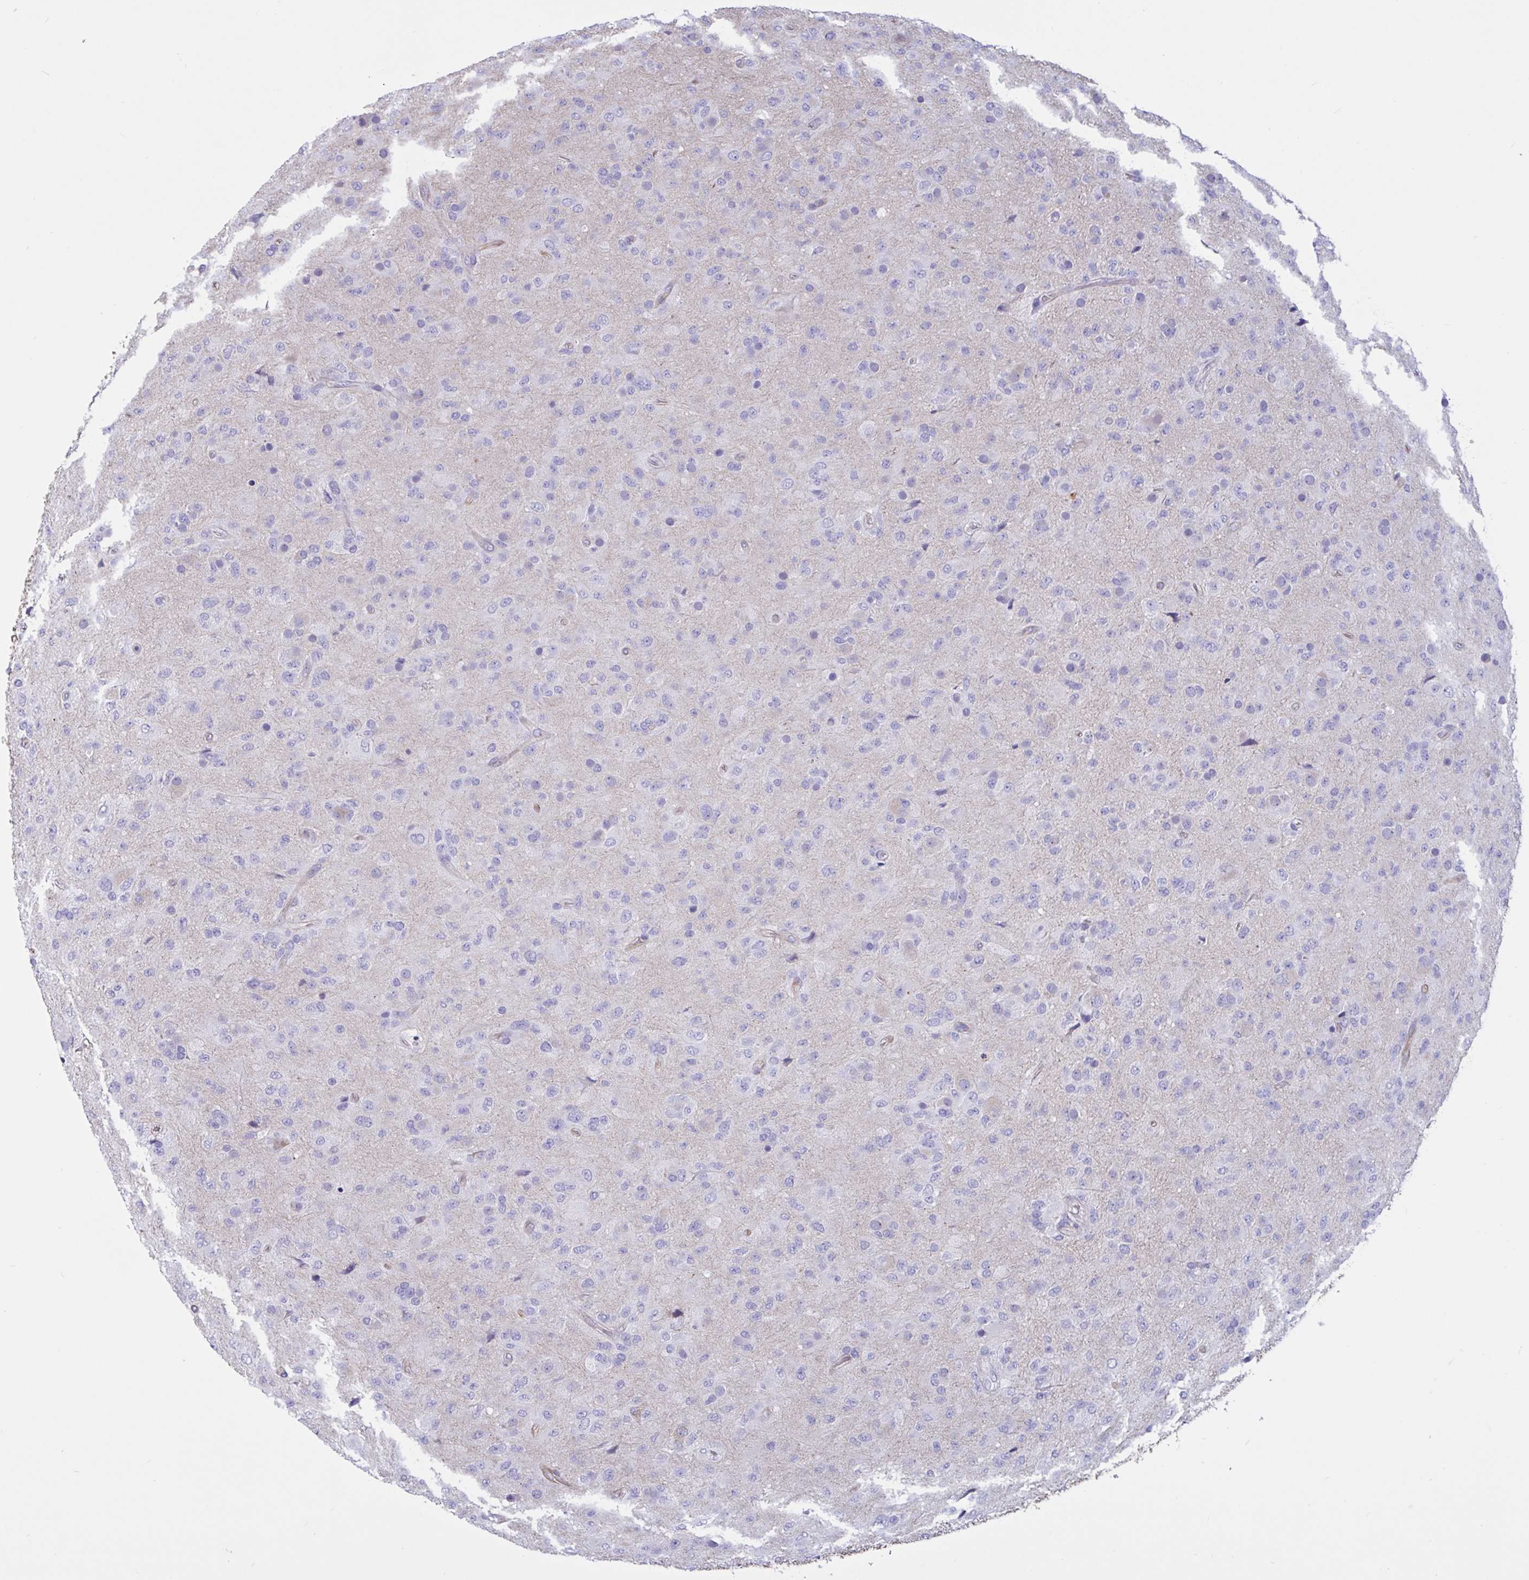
{"staining": {"intensity": "negative", "quantity": "none", "location": "none"}, "tissue": "glioma", "cell_type": "Tumor cells", "image_type": "cancer", "snomed": [{"axis": "morphology", "description": "Glioma, malignant, Low grade"}, {"axis": "topography", "description": "Brain"}], "caption": "Immunohistochemical staining of glioma exhibits no significant staining in tumor cells.", "gene": "RPL22L1", "patient": {"sex": "male", "age": 65}}